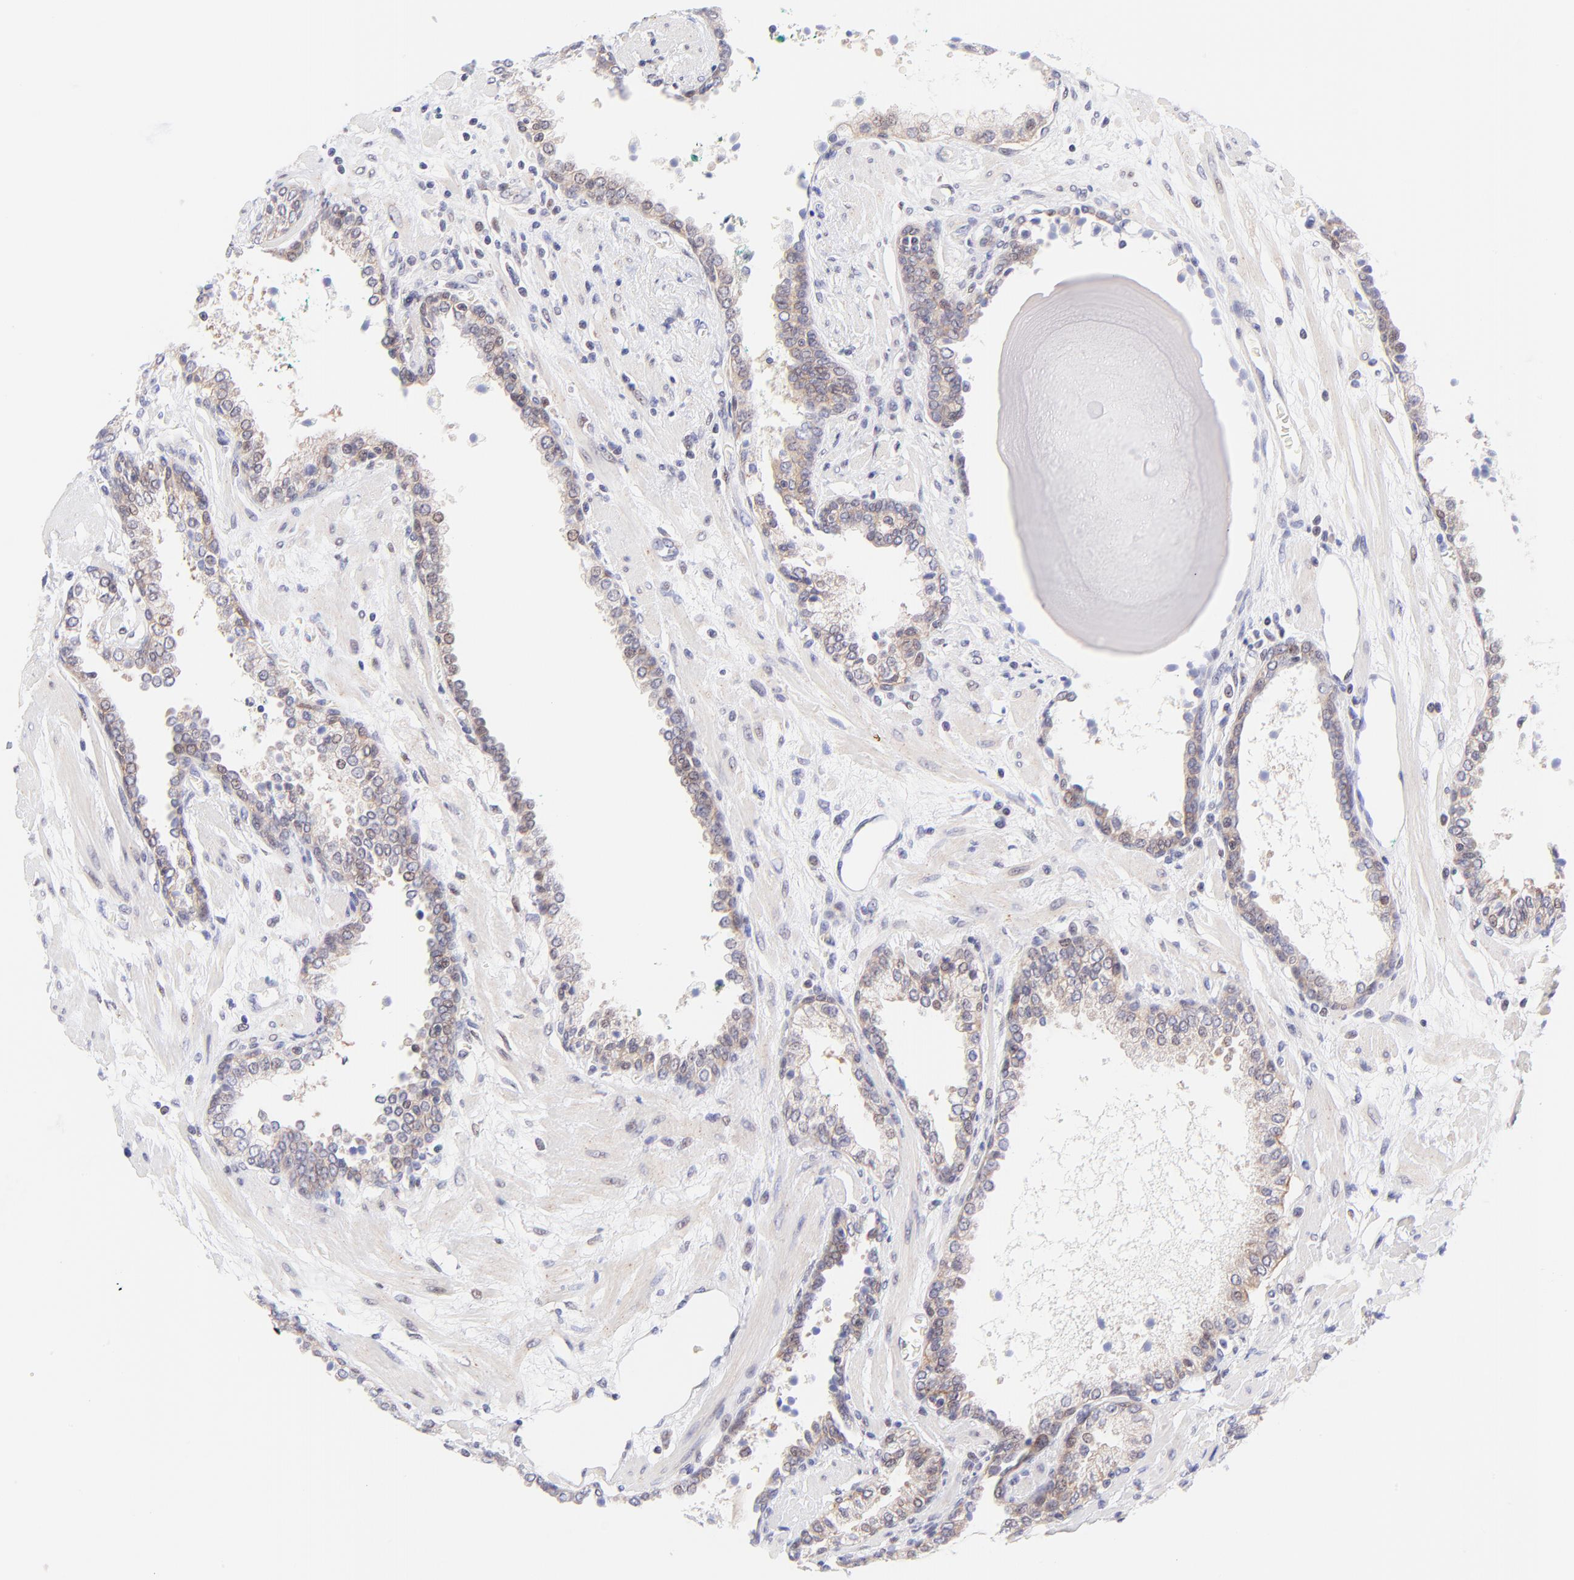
{"staining": {"intensity": "weak", "quantity": ">75%", "location": "cytoplasmic/membranous"}, "tissue": "prostate cancer", "cell_type": "Tumor cells", "image_type": "cancer", "snomed": [{"axis": "morphology", "description": "Adenocarcinoma, Medium grade"}, {"axis": "topography", "description": "Prostate"}], "caption": "Immunohistochemical staining of human prostate medium-grade adenocarcinoma shows low levels of weak cytoplasmic/membranous protein expression in approximately >75% of tumor cells. The protein of interest is stained brown, and the nuclei are stained in blue (DAB (3,3'-diaminobenzidine) IHC with brightfield microscopy, high magnification).", "gene": "PBDC1", "patient": {"sex": "male", "age": 70}}